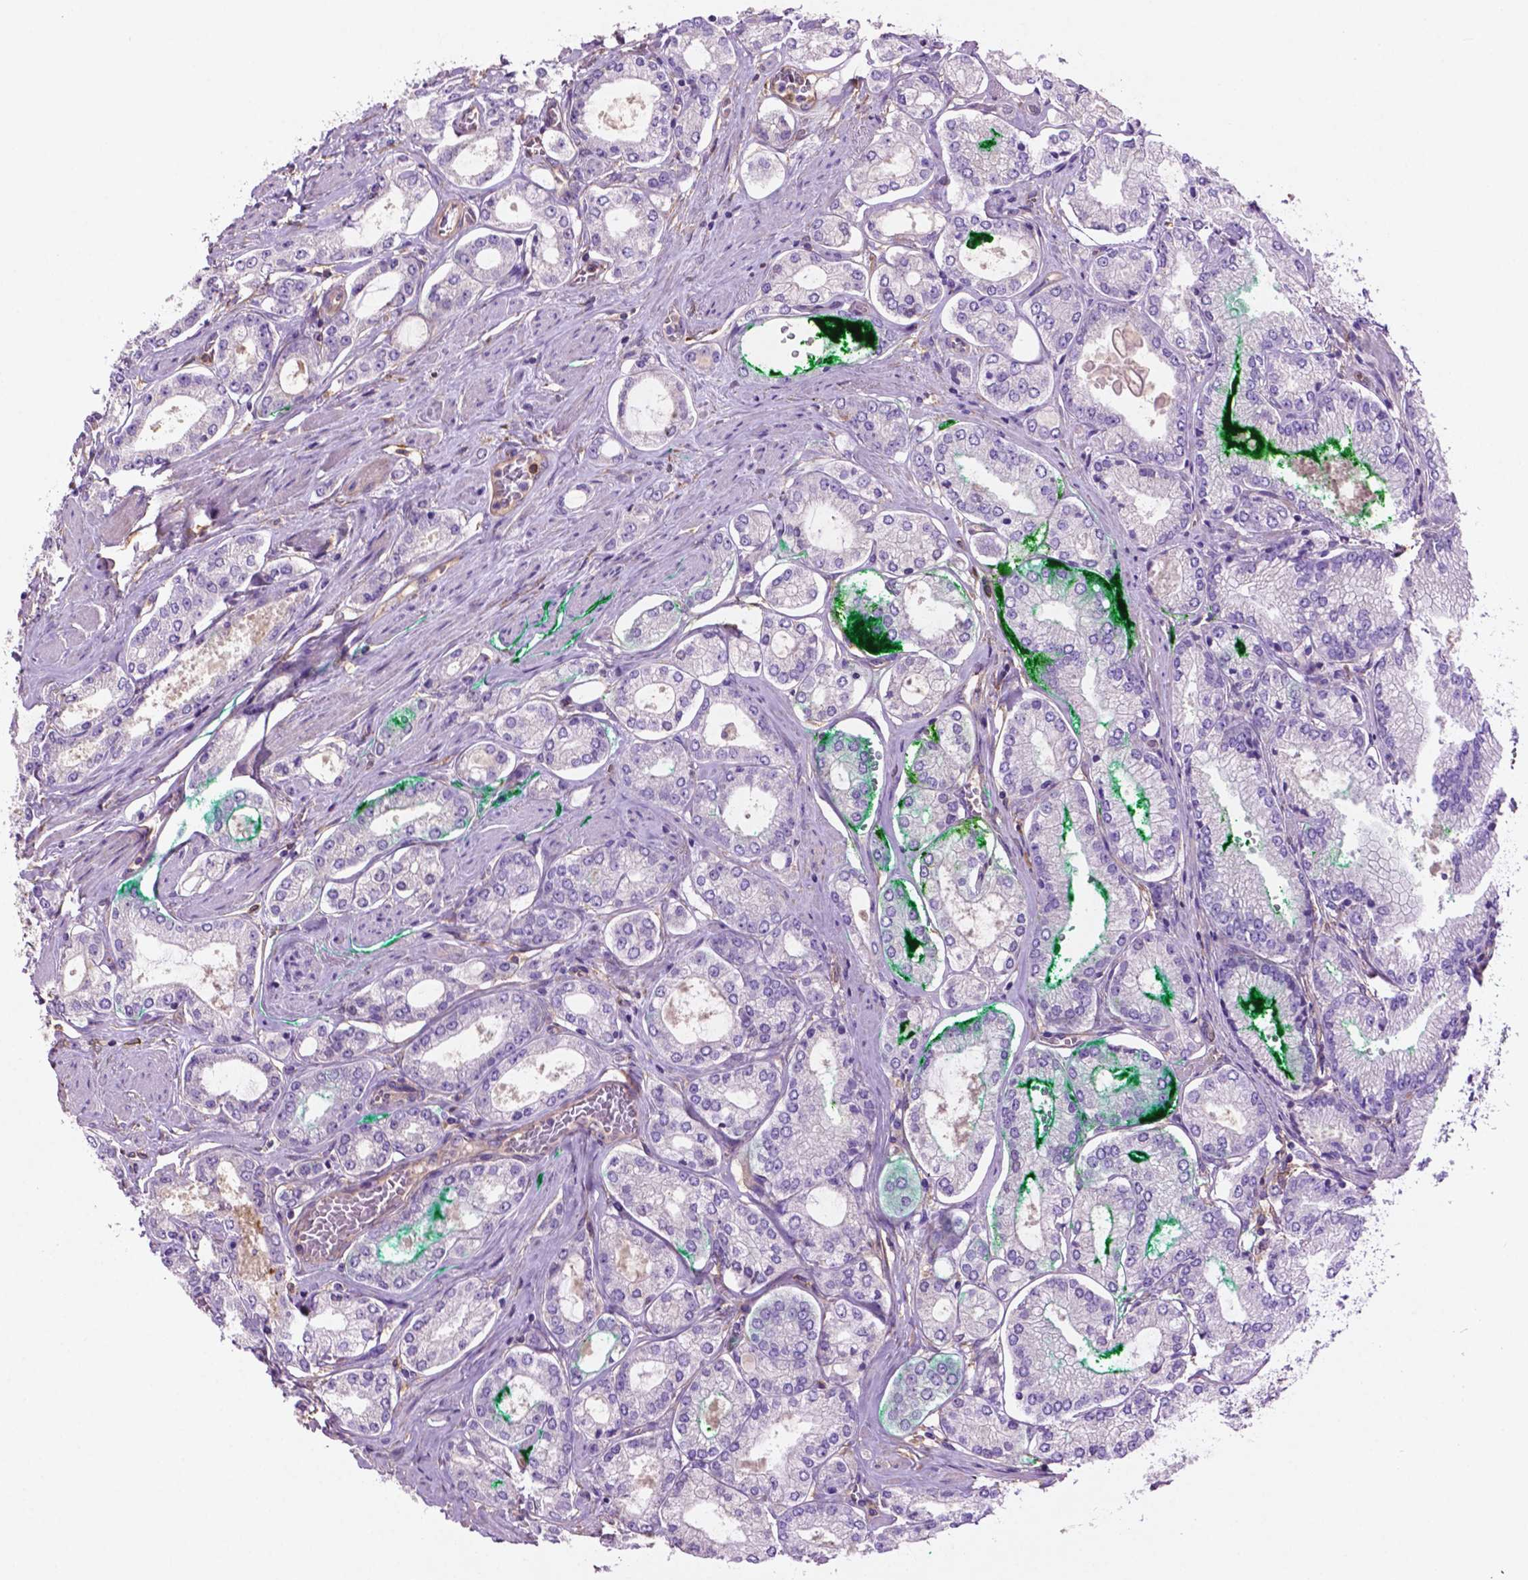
{"staining": {"intensity": "negative", "quantity": "none", "location": "none"}, "tissue": "prostate cancer", "cell_type": "Tumor cells", "image_type": "cancer", "snomed": [{"axis": "morphology", "description": "Adenocarcinoma, High grade"}, {"axis": "topography", "description": "Prostate"}], "caption": "An IHC micrograph of prostate cancer is shown. There is no staining in tumor cells of prostate cancer.", "gene": "GDPD5", "patient": {"sex": "male", "age": 68}}